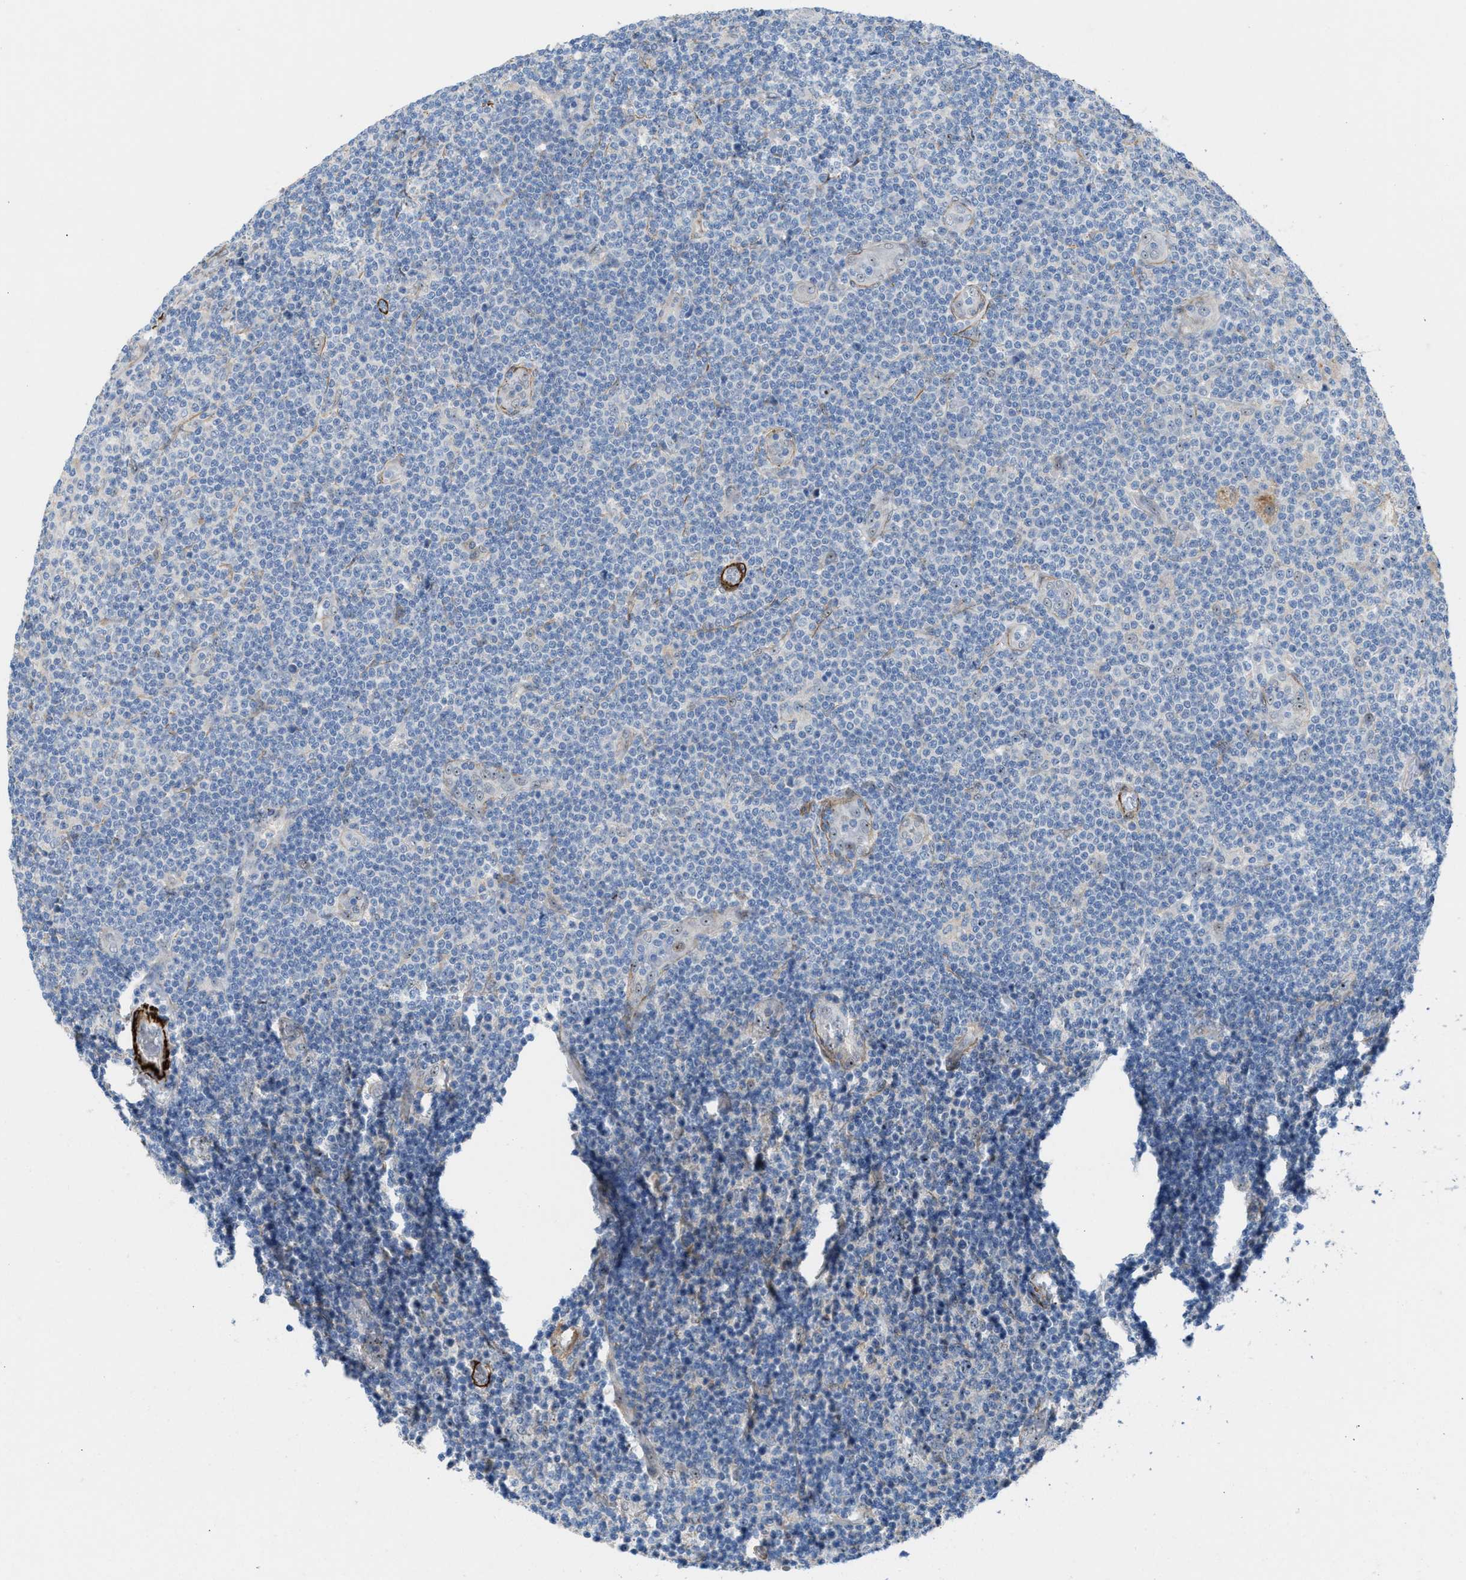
{"staining": {"intensity": "negative", "quantity": "none", "location": "none"}, "tissue": "lymphoma", "cell_type": "Tumor cells", "image_type": "cancer", "snomed": [{"axis": "morphology", "description": "Malignant lymphoma, non-Hodgkin's type, Low grade"}, {"axis": "topography", "description": "Lymph node"}], "caption": "An image of human low-grade malignant lymphoma, non-Hodgkin's type is negative for staining in tumor cells.", "gene": "NQO2", "patient": {"sex": "male", "age": 83}}